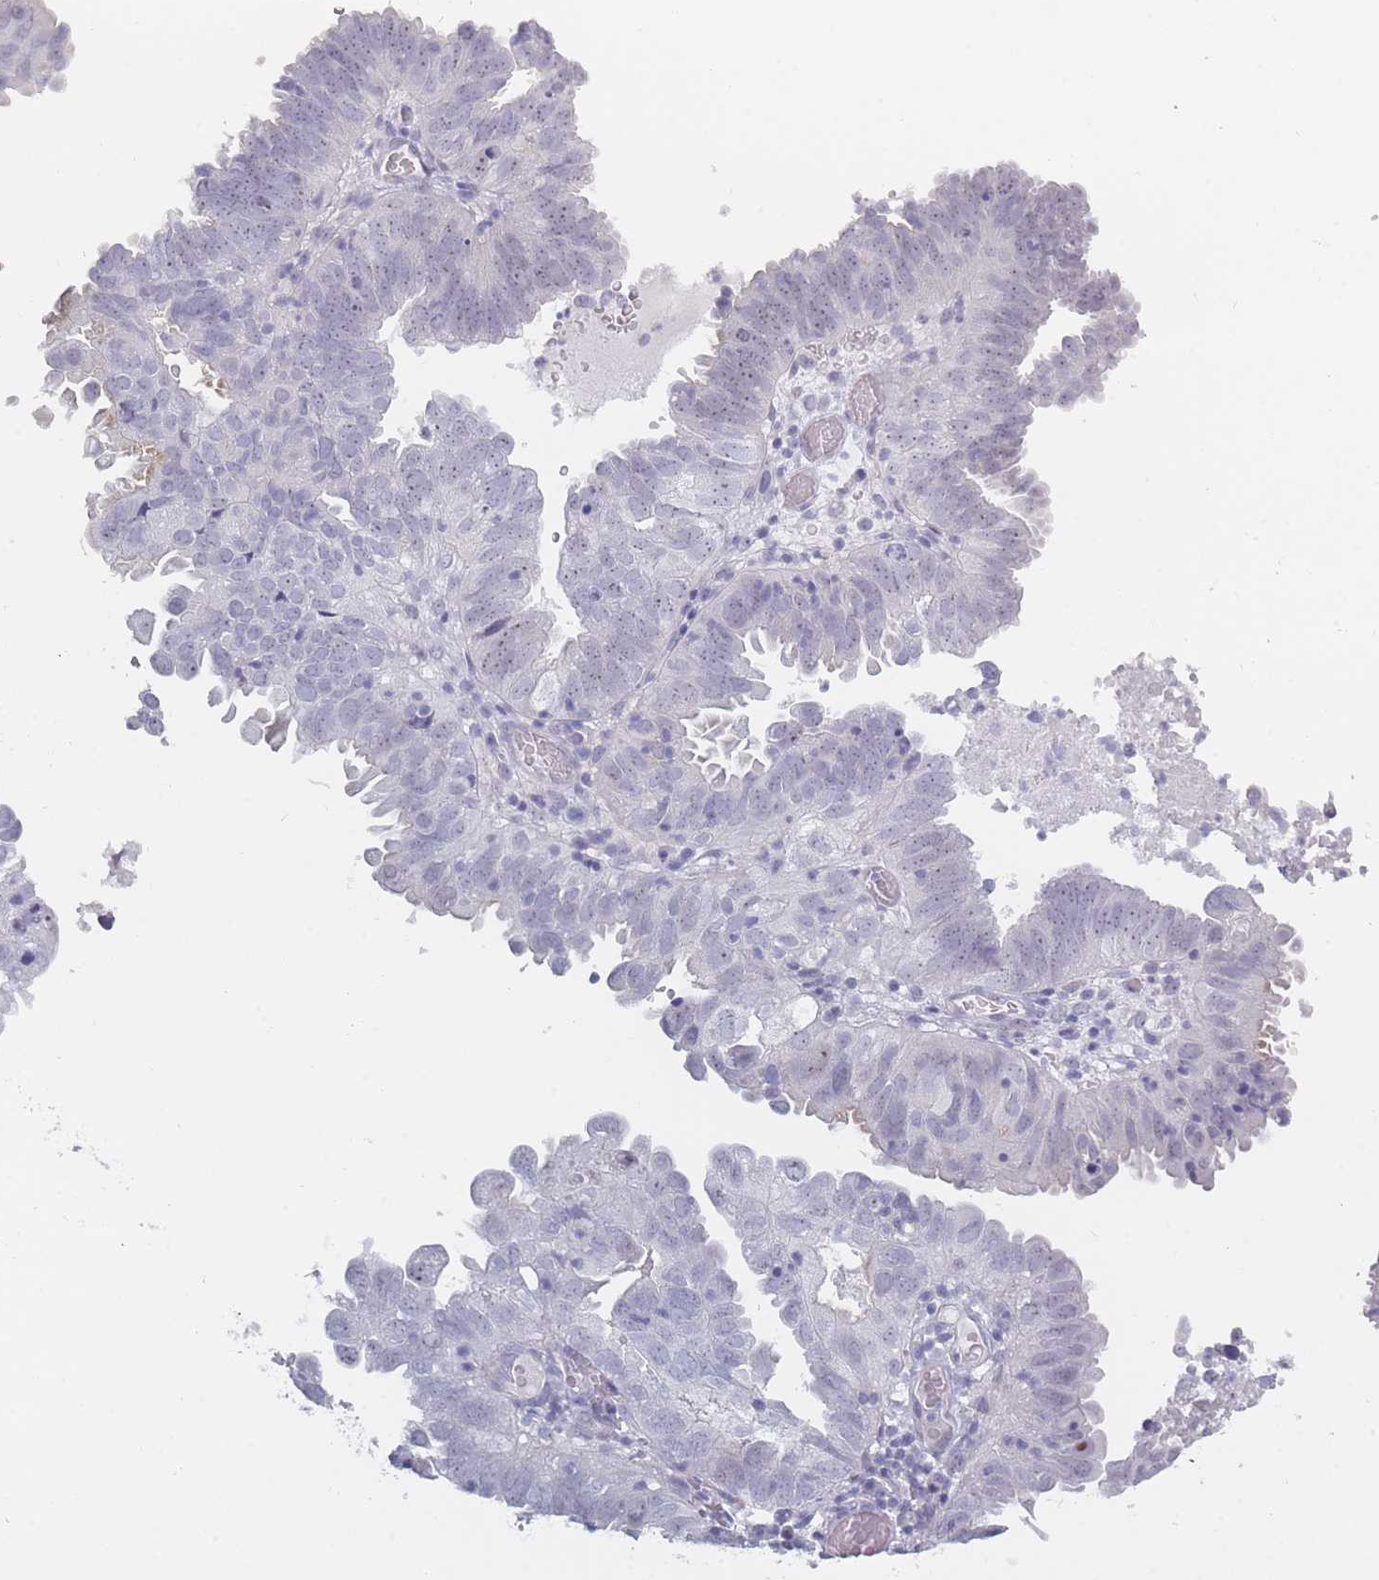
{"staining": {"intensity": "negative", "quantity": "none", "location": "none"}, "tissue": "endometrial cancer", "cell_type": "Tumor cells", "image_type": "cancer", "snomed": [{"axis": "morphology", "description": "Adenocarcinoma, NOS"}, {"axis": "topography", "description": "Uterus"}], "caption": "Protein analysis of endometrial cancer shows no significant staining in tumor cells.", "gene": "ROS1", "patient": {"sex": "female", "age": 77}}